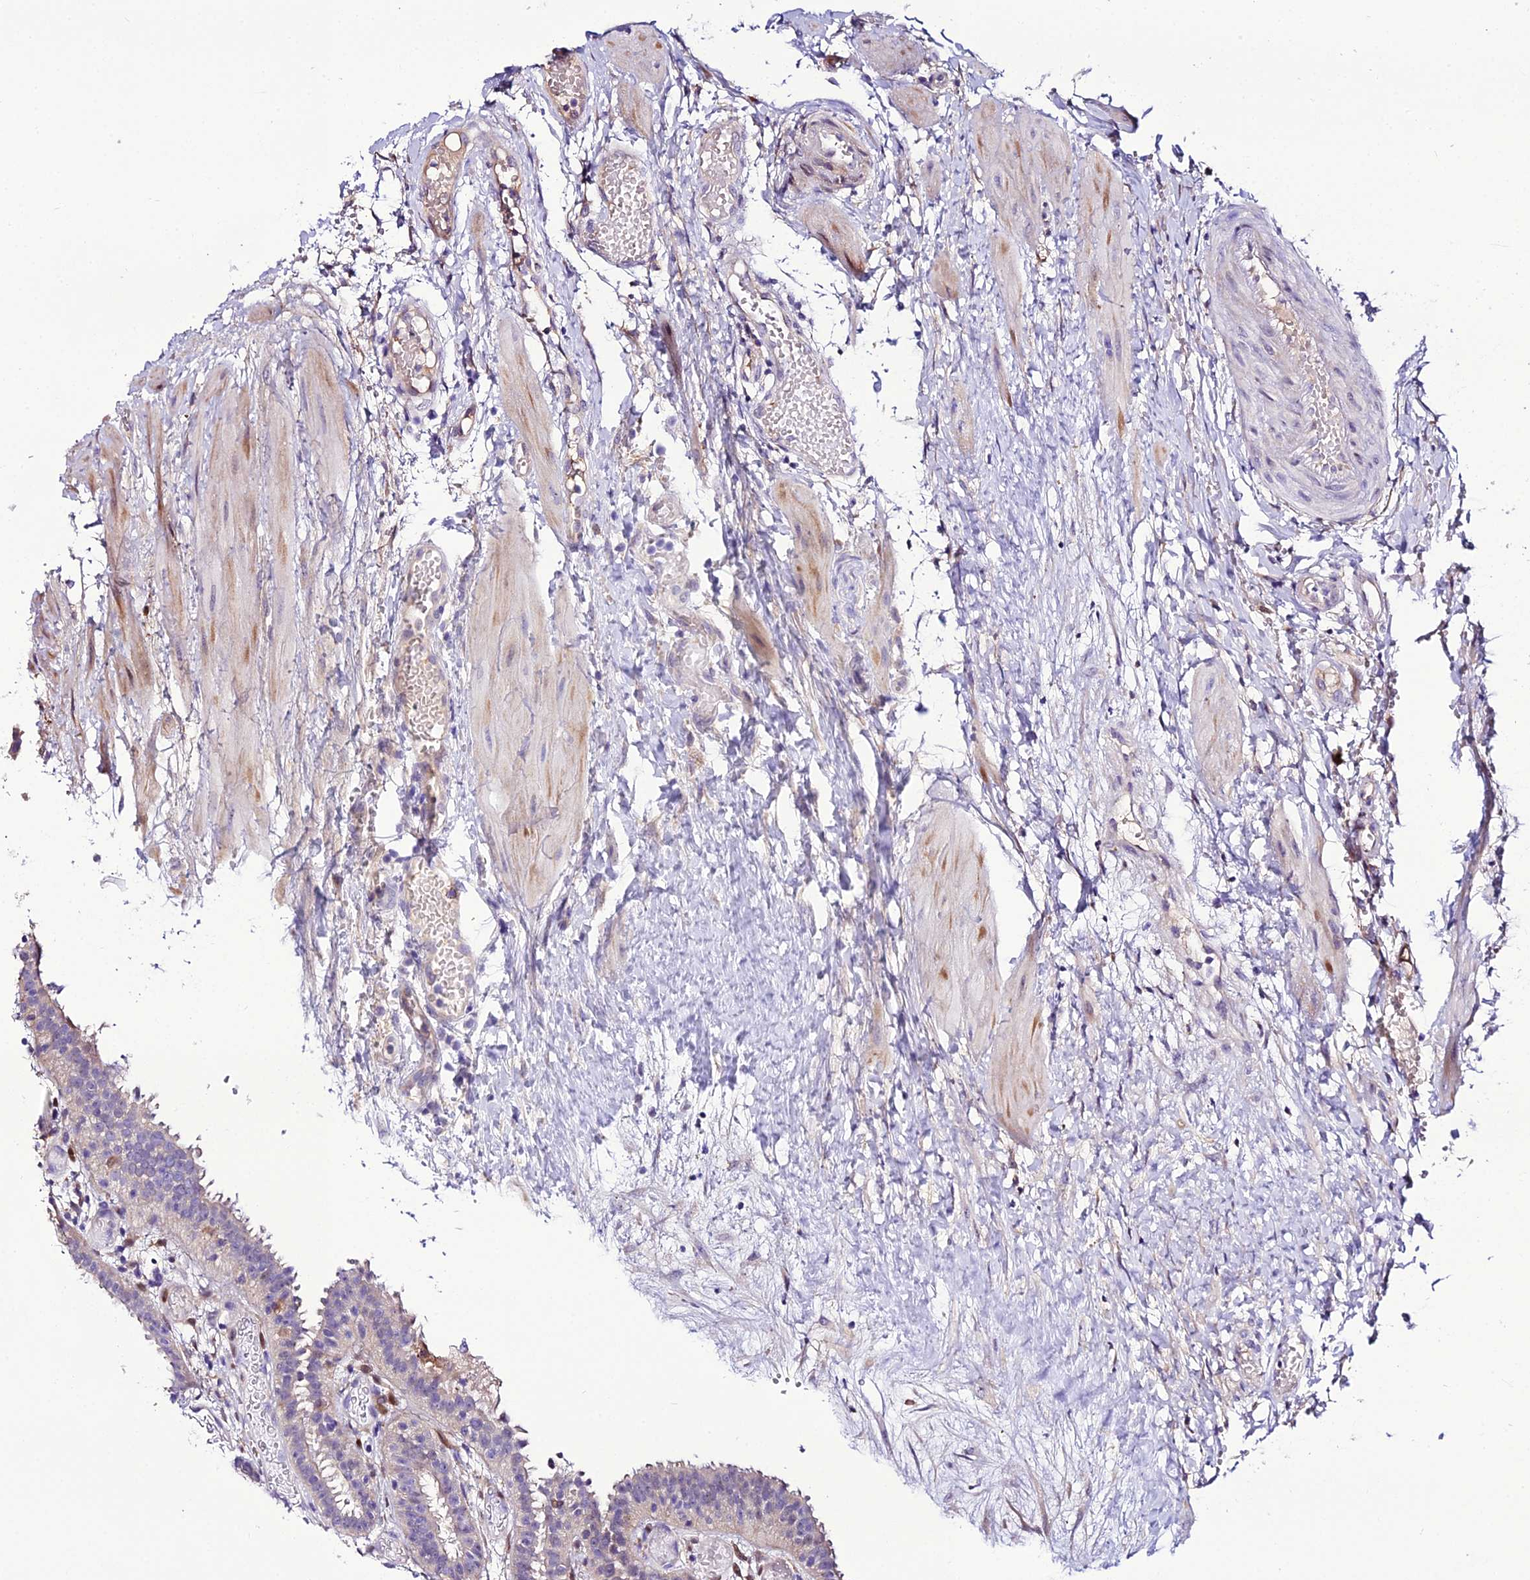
{"staining": {"intensity": "weak", "quantity": "25%-75%", "location": "cytoplasmic/membranous"}, "tissue": "fallopian tube", "cell_type": "Glandular cells", "image_type": "normal", "snomed": [{"axis": "morphology", "description": "Normal tissue, NOS"}, {"axis": "topography", "description": "Fallopian tube"}], "caption": "Immunohistochemical staining of unremarkable fallopian tube shows 25%-75% levels of weak cytoplasmic/membranous protein positivity in approximately 25%-75% of glandular cells.", "gene": "MB21D2", "patient": {"sex": "female", "age": 37}}